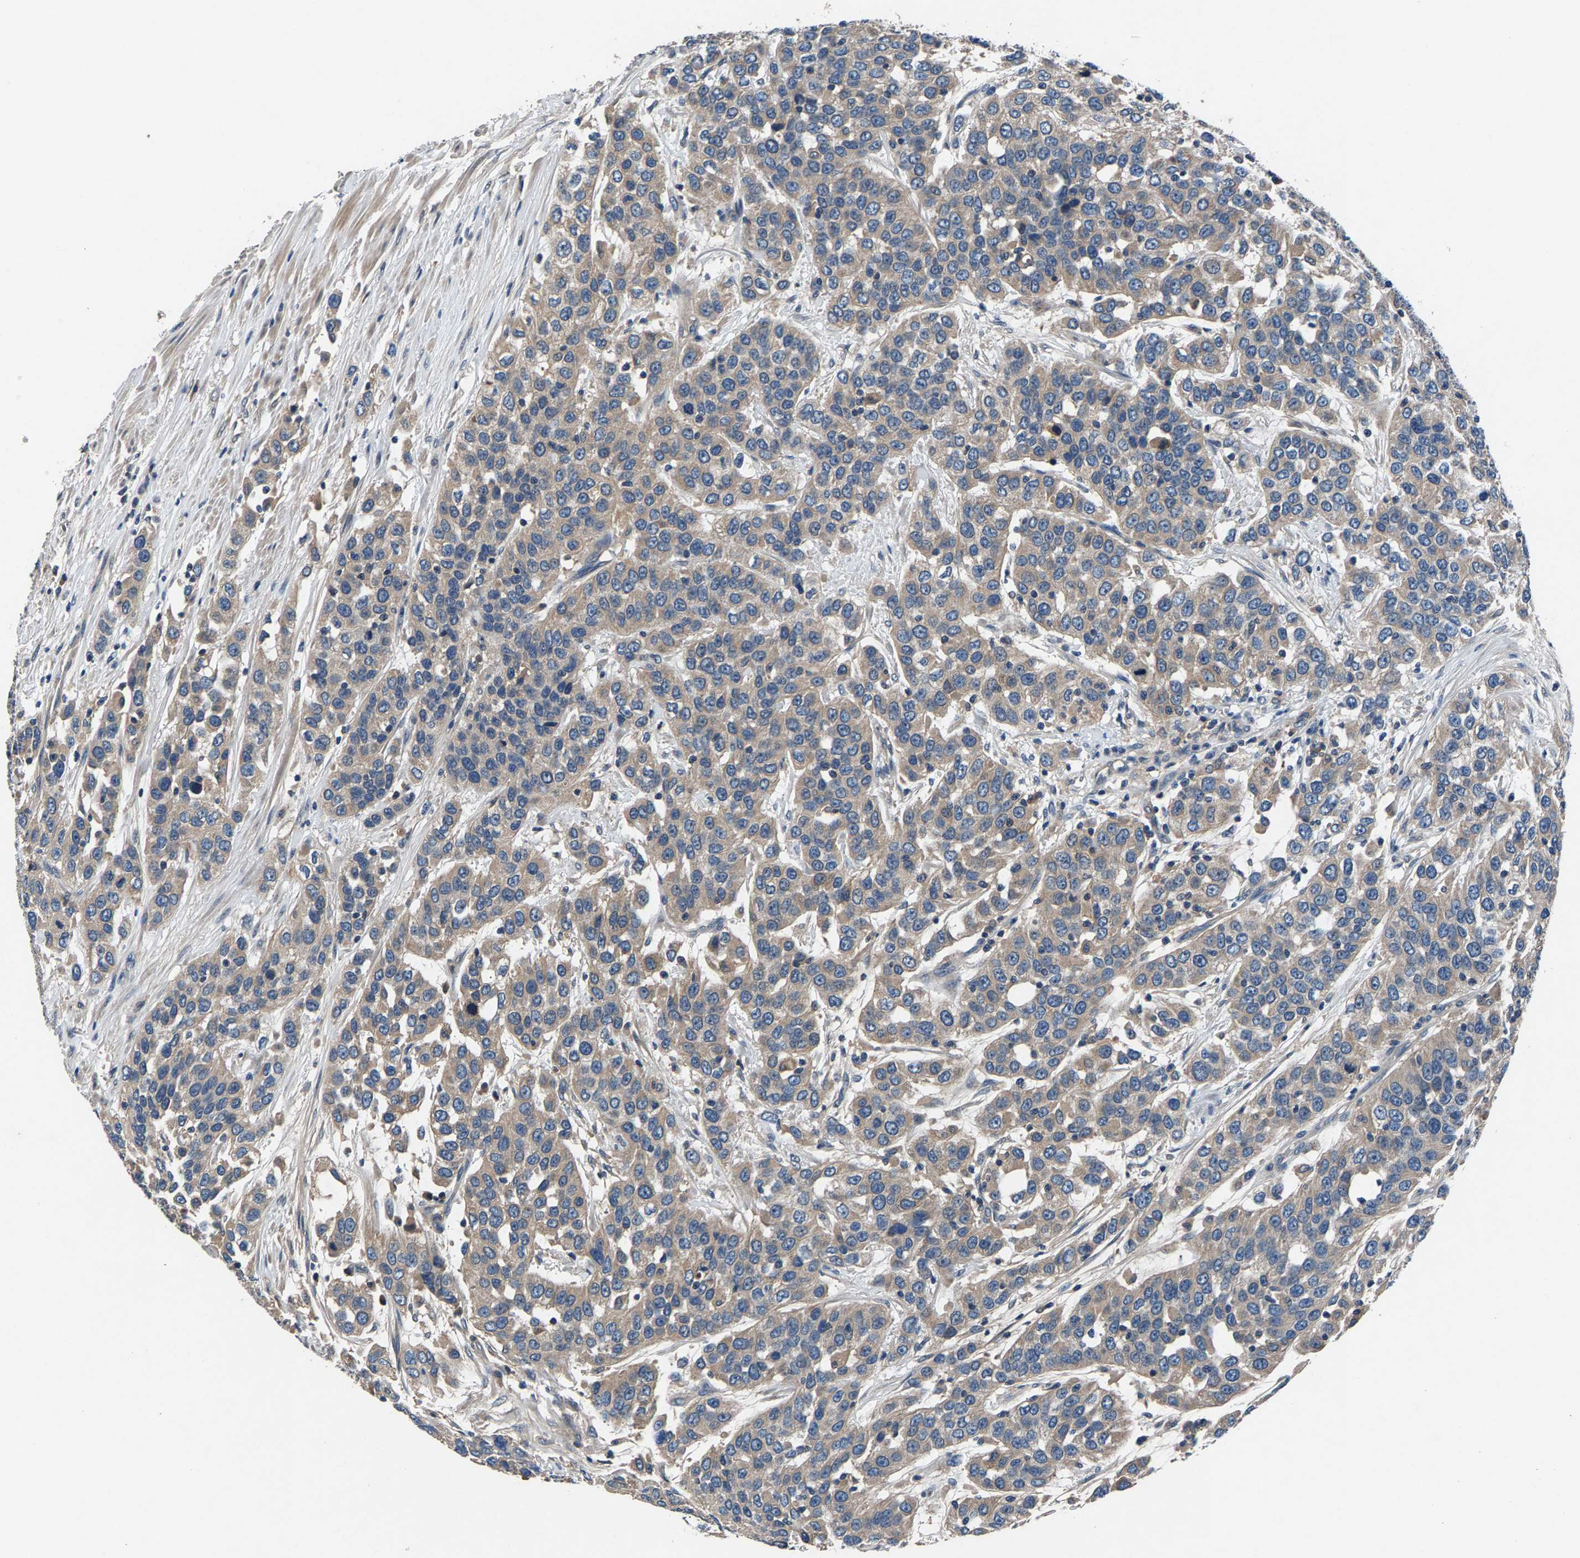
{"staining": {"intensity": "weak", "quantity": "25%-75%", "location": "cytoplasmic/membranous"}, "tissue": "urothelial cancer", "cell_type": "Tumor cells", "image_type": "cancer", "snomed": [{"axis": "morphology", "description": "Urothelial carcinoma, High grade"}, {"axis": "topography", "description": "Urinary bladder"}], "caption": "Urothelial carcinoma (high-grade) tissue shows weak cytoplasmic/membranous expression in about 25%-75% of tumor cells, visualized by immunohistochemistry. The staining is performed using DAB (3,3'-diaminobenzidine) brown chromogen to label protein expression. The nuclei are counter-stained blue using hematoxylin.", "gene": "PRXL2C", "patient": {"sex": "female", "age": 80}}